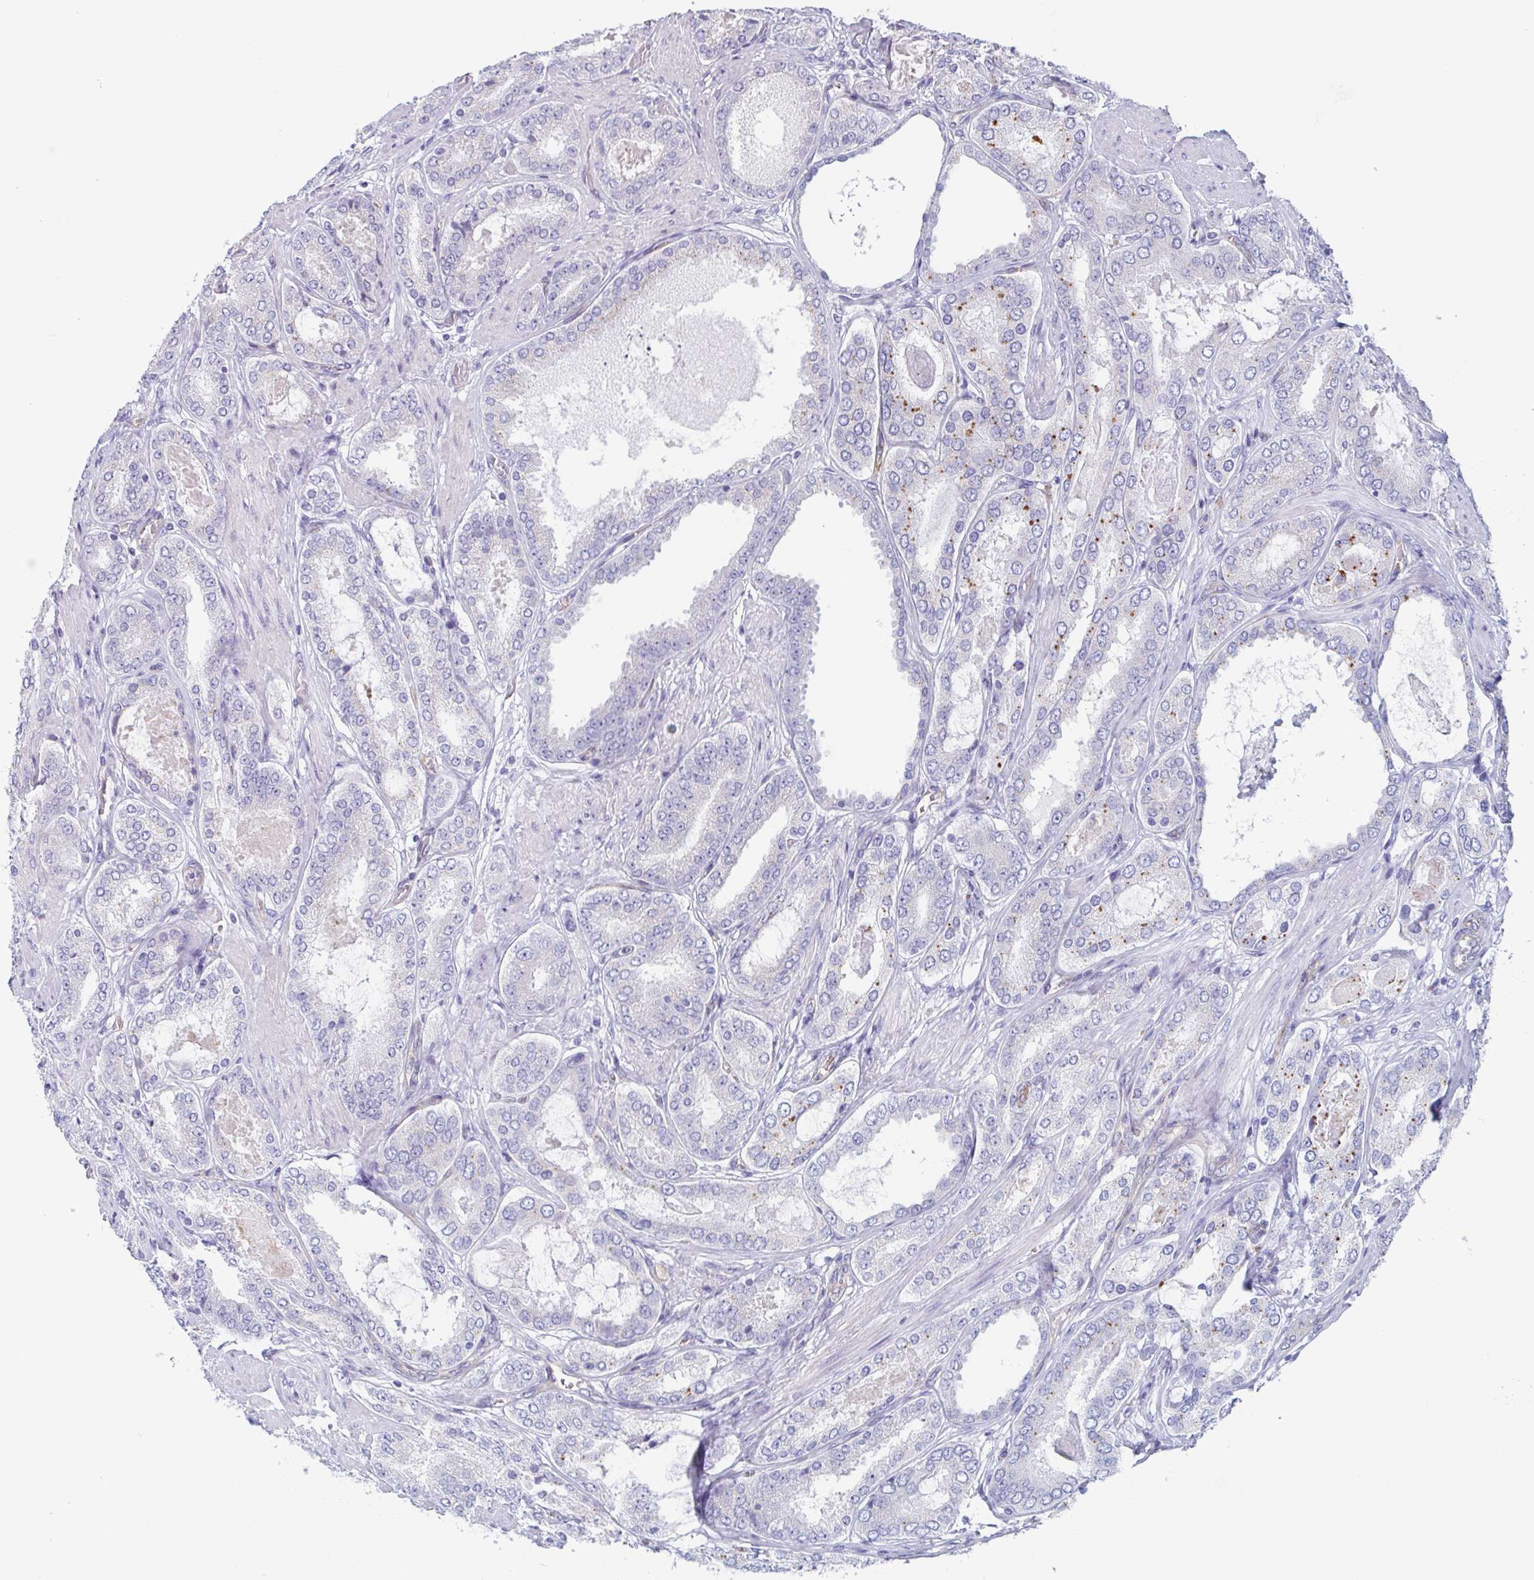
{"staining": {"intensity": "negative", "quantity": "none", "location": "none"}, "tissue": "prostate cancer", "cell_type": "Tumor cells", "image_type": "cancer", "snomed": [{"axis": "morphology", "description": "Adenocarcinoma, High grade"}, {"axis": "topography", "description": "Prostate"}], "caption": "Prostate cancer (adenocarcinoma (high-grade)) stained for a protein using immunohistochemistry (IHC) exhibits no expression tumor cells.", "gene": "LYRM2", "patient": {"sex": "male", "age": 63}}